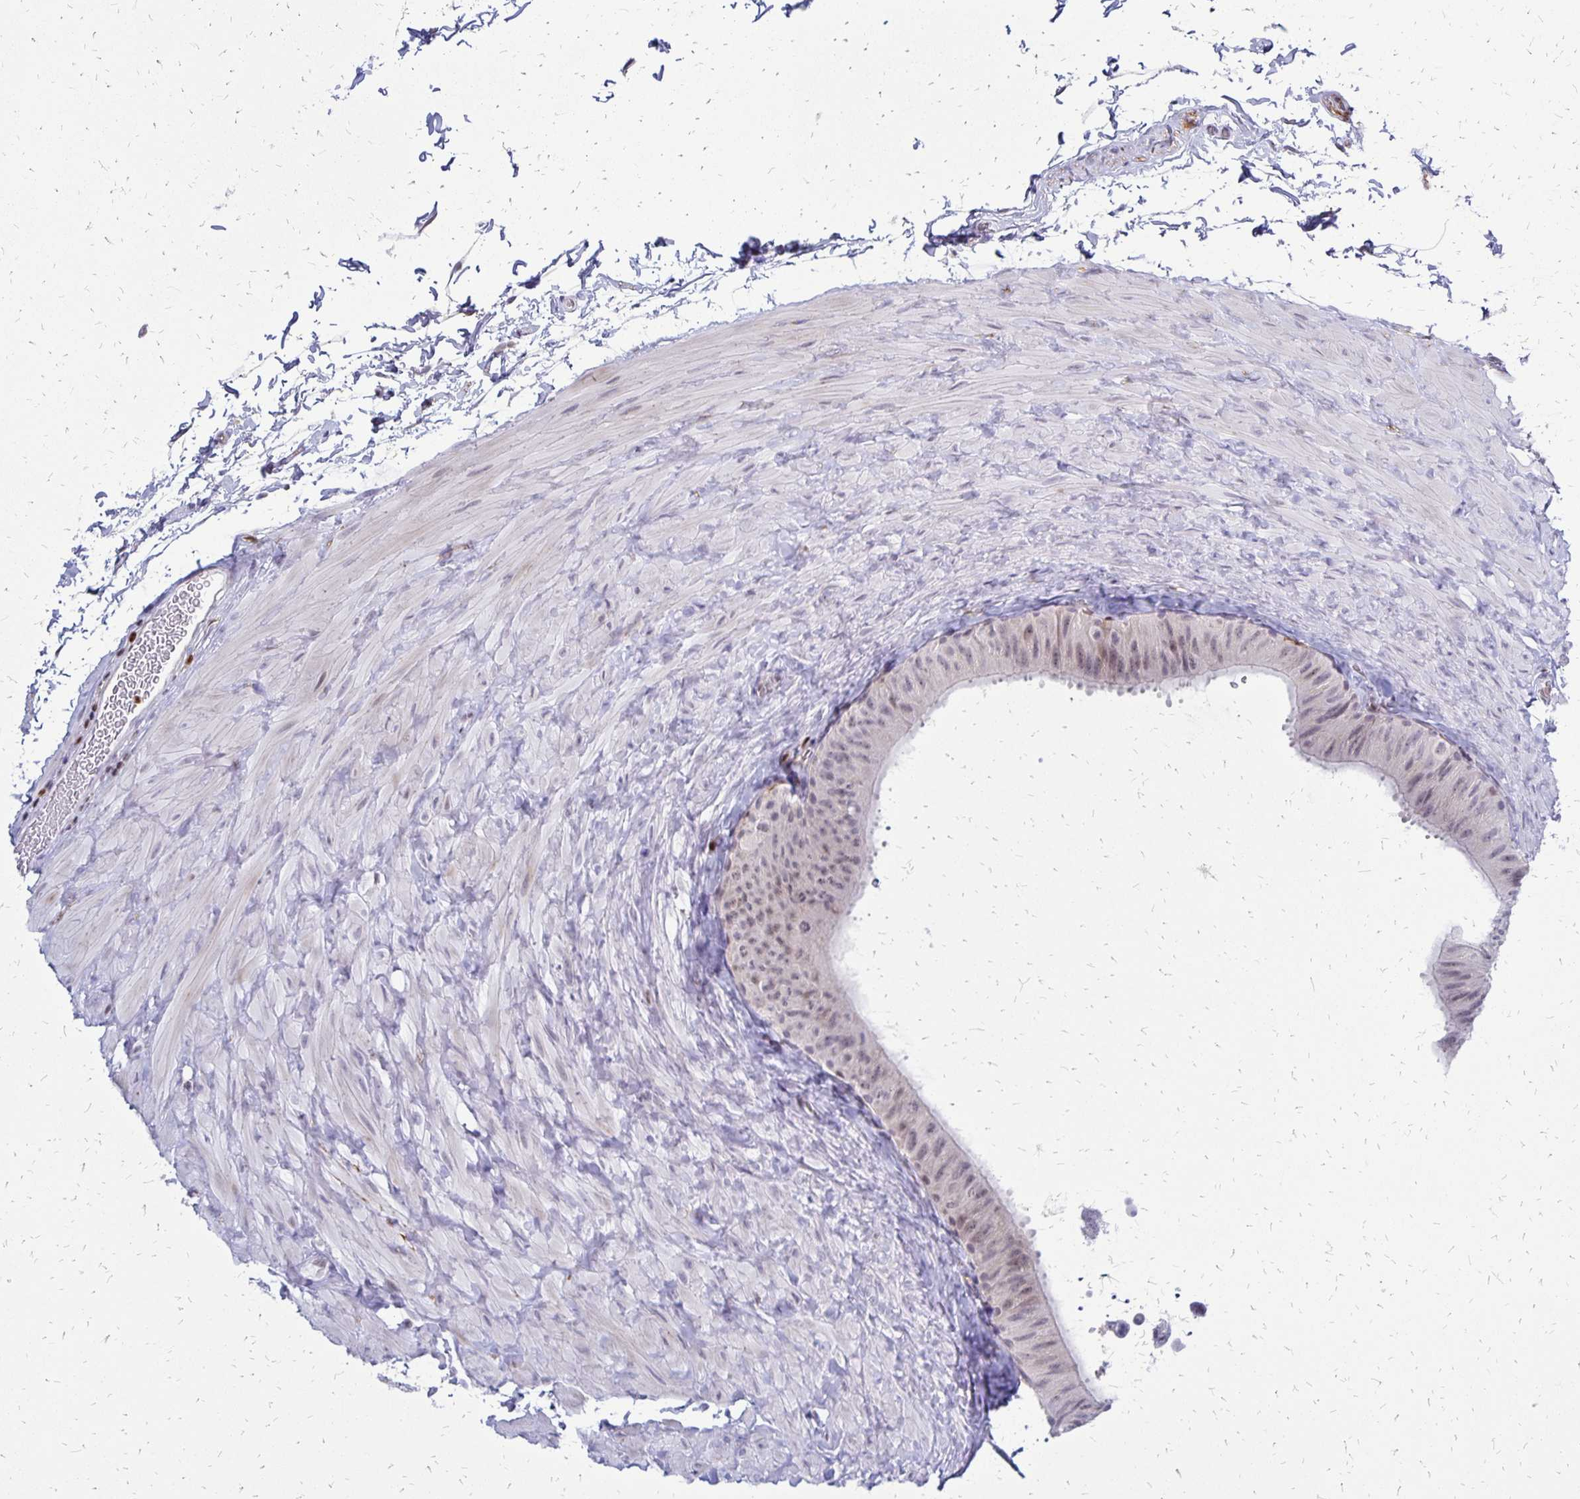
{"staining": {"intensity": "weak", "quantity": "<25%", "location": "nuclear"}, "tissue": "epididymis", "cell_type": "Glandular cells", "image_type": "normal", "snomed": [{"axis": "morphology", "description": "Normal tissue, NOS"}, {"axis": "topography", "description": "Epididymis, spermatic cord, NOS"}, {"axis": "topography", "description": "Epididymis"}], "caption": "Epididymis stained for a protein using immunohistochemistry (IHC) displays no staining glandular cells.", "gene": "DCK", "patient": {"sex": "male", "age": 31}}